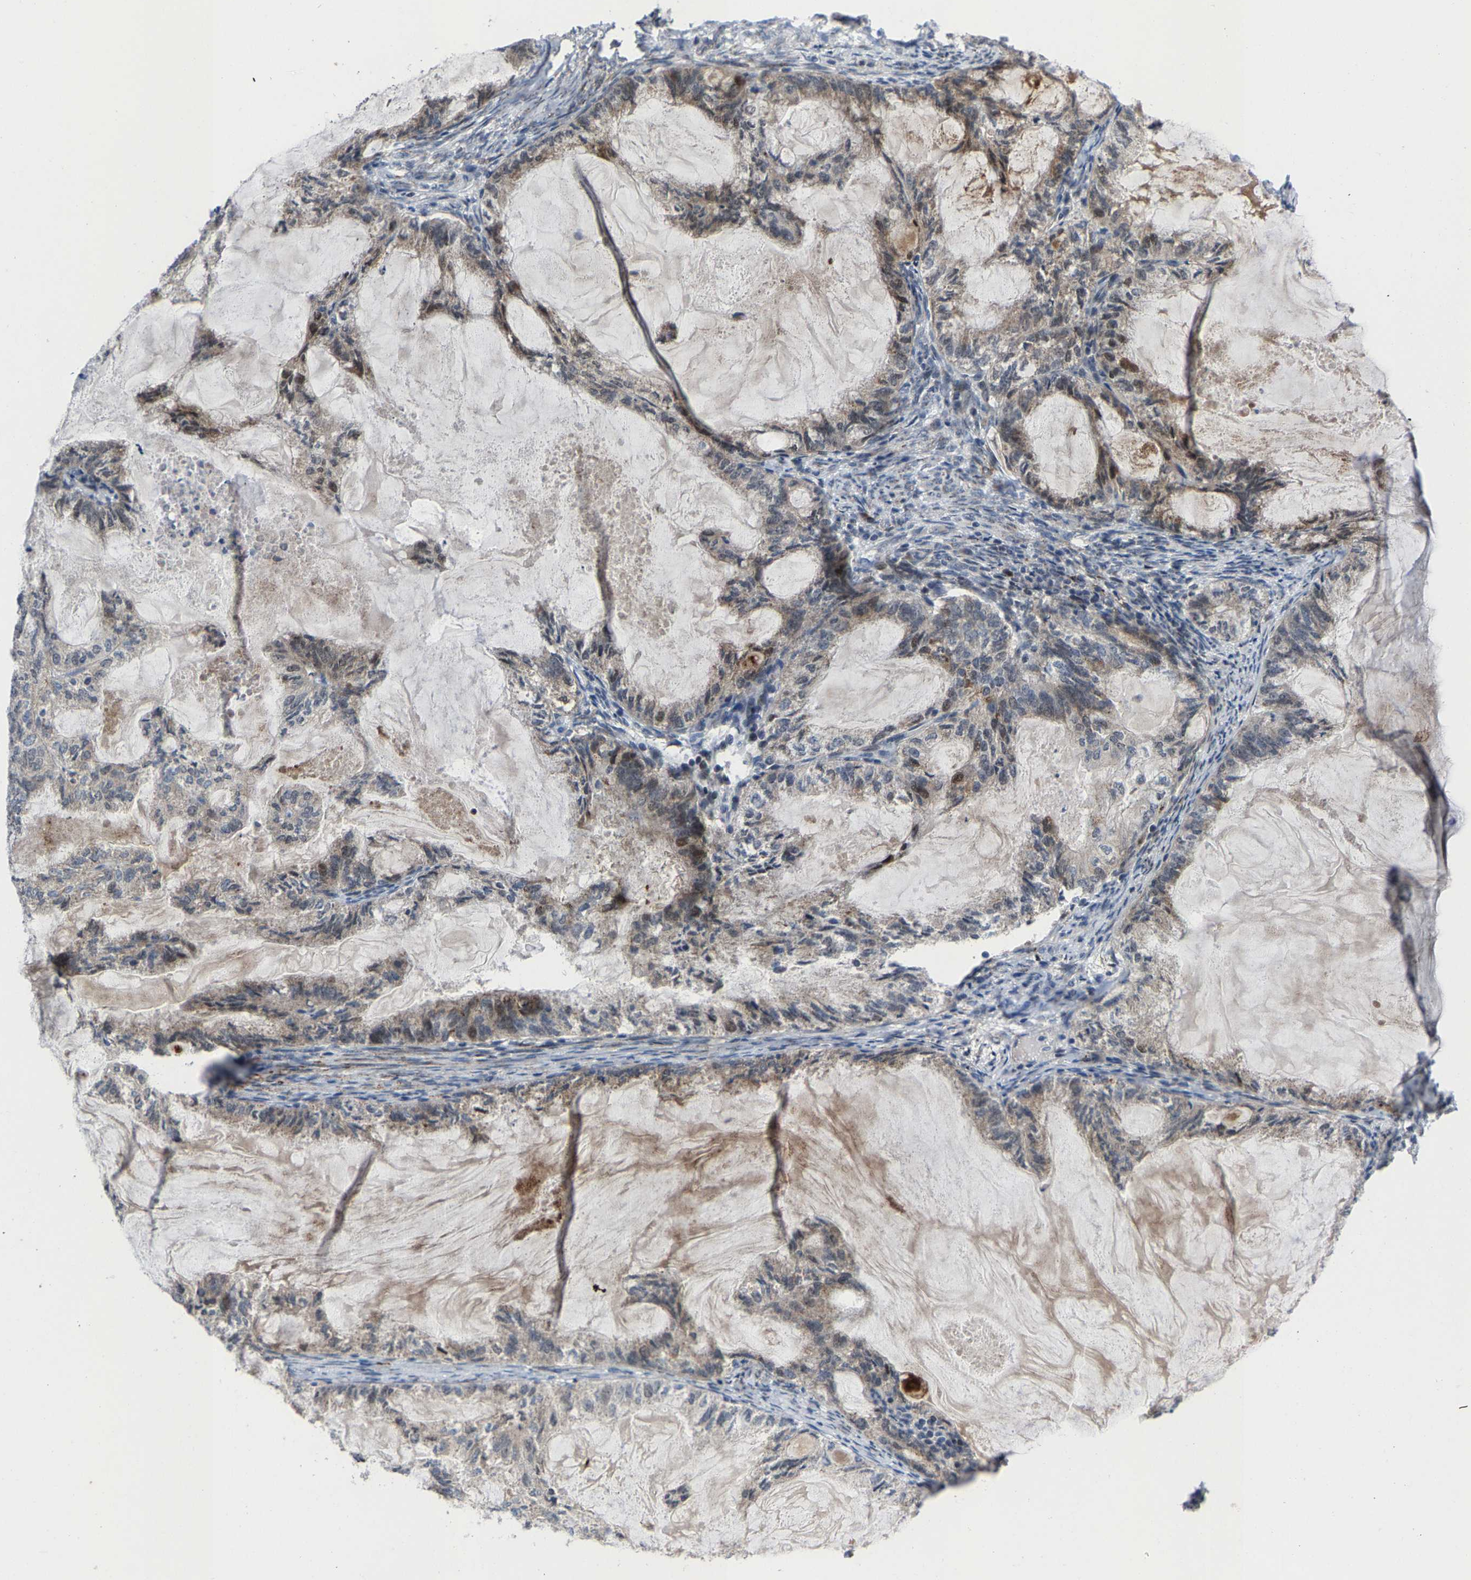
{"staining": {"intensity": "weak", "quantity": ">75%", "location": "cytoplasmic/membranous"}, "tissue": "endometrial cancer", "cell_type": "Tumor cells", "image_type": "cancer", "snomed": [{"axis": "morphology", "description": "Adenocarcinoma, NOS"}, {"axis": "topography", "description": "Endometrium"}], "caption": "A low amount of weak cytoplasmic/membranous positivity is identified in approximately >75% of tumor cells in endometrial adenocarcinoma tissue.", "gene": "TDRKH", "patient": {"sex": "female", "age": 86}}